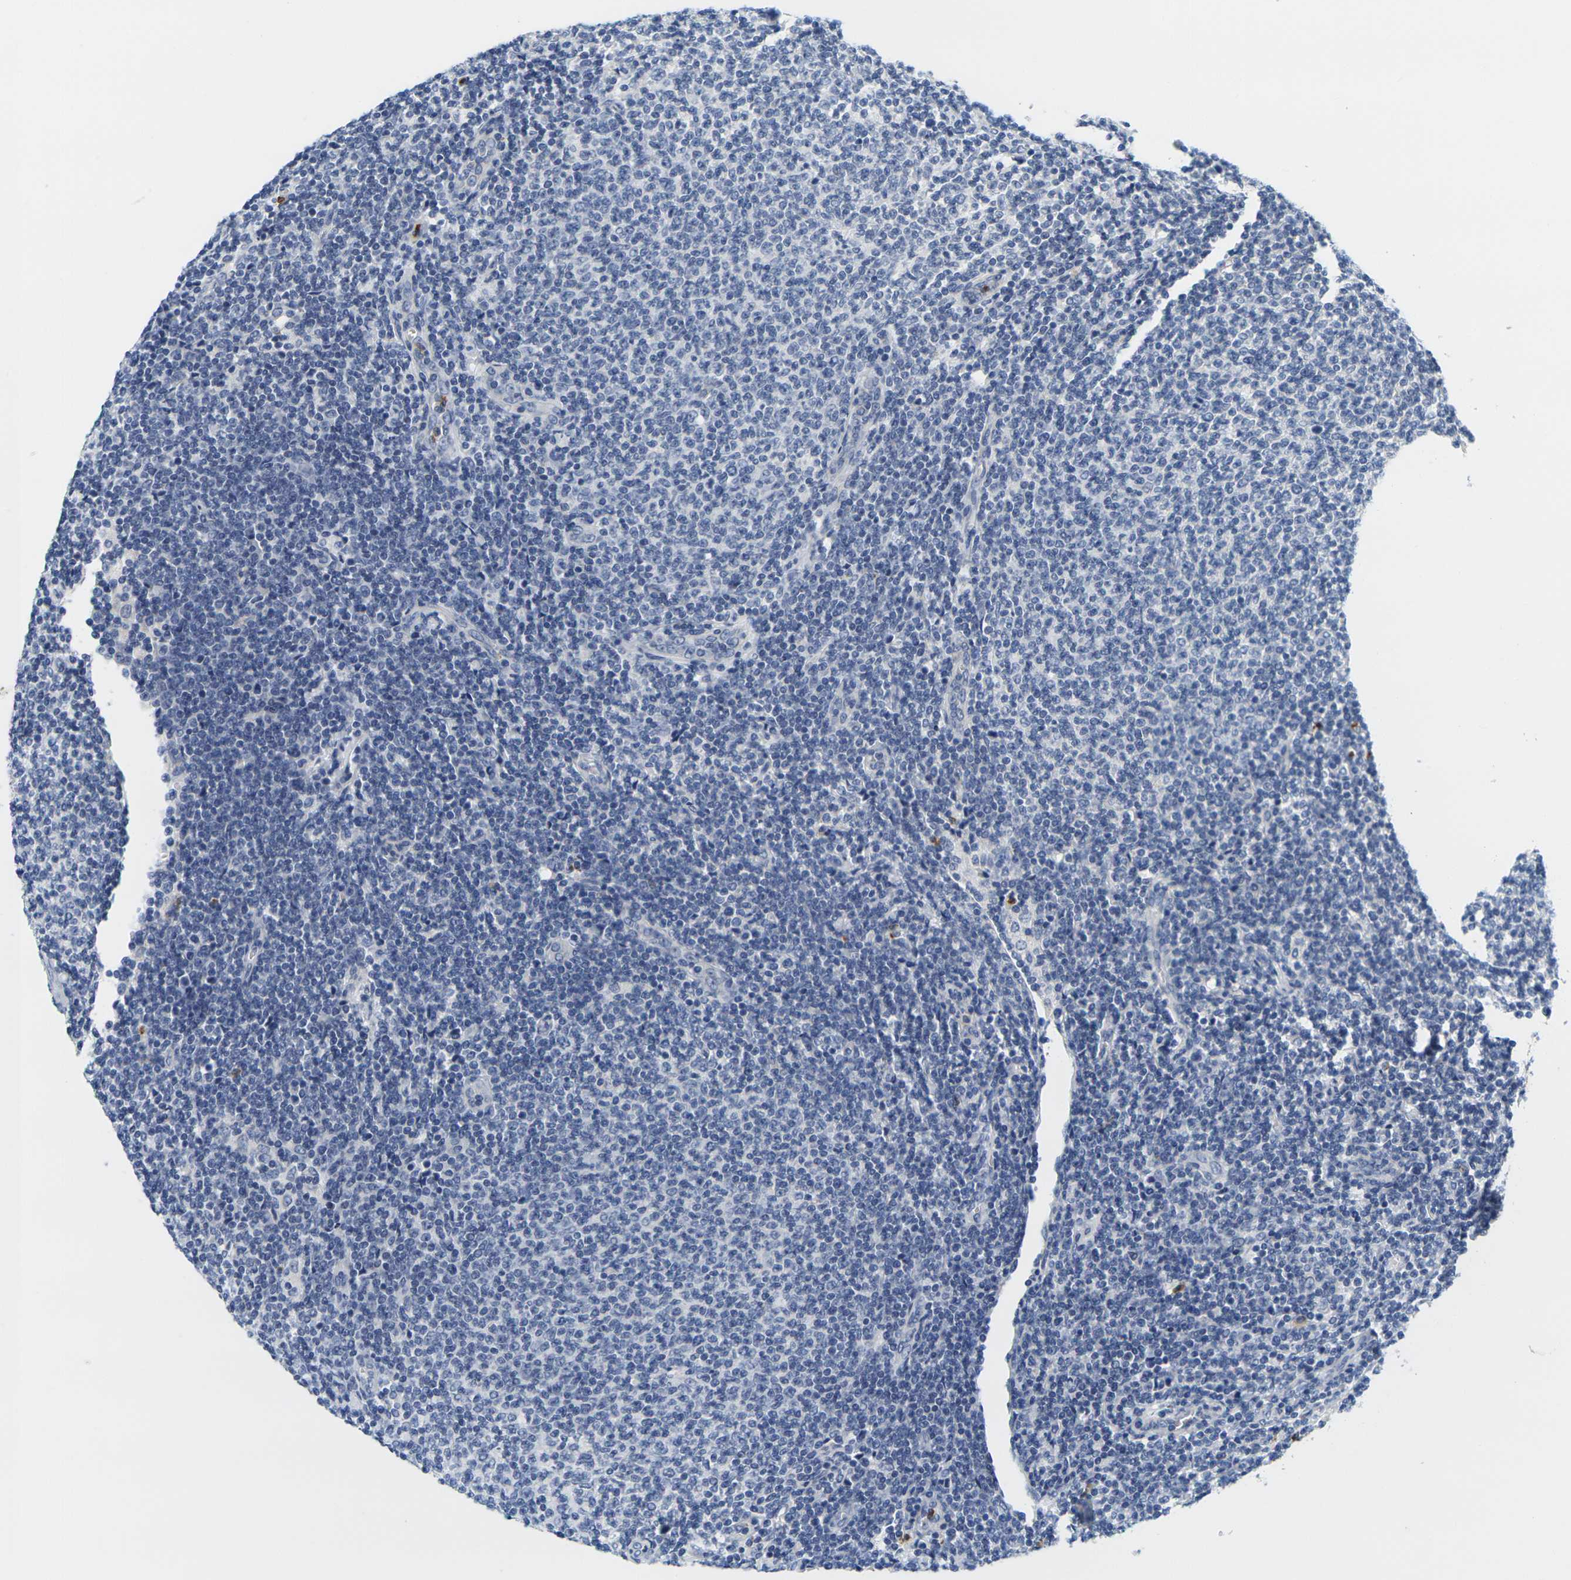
{"staining": {"intensity": "negative", "quantity": "none", "location": "none"}, "tissue": "lymphoma", "cell_type": "Tumor cells", "image_type": "cancer", "snomed": [{"axis": "morphology", "description": "Malignant lymphoma, non-Hodgkin's type, Low grade"}, {"axis": "topography", "description": "Lymph node"}], "caption": "This is an IHC image of human malignant lymphoma, non-Hodgkin's type (low-grade). There is no expression in tumor cells.", "gene": "KLK5", "patient": {"sex": "male", "age": 66}}